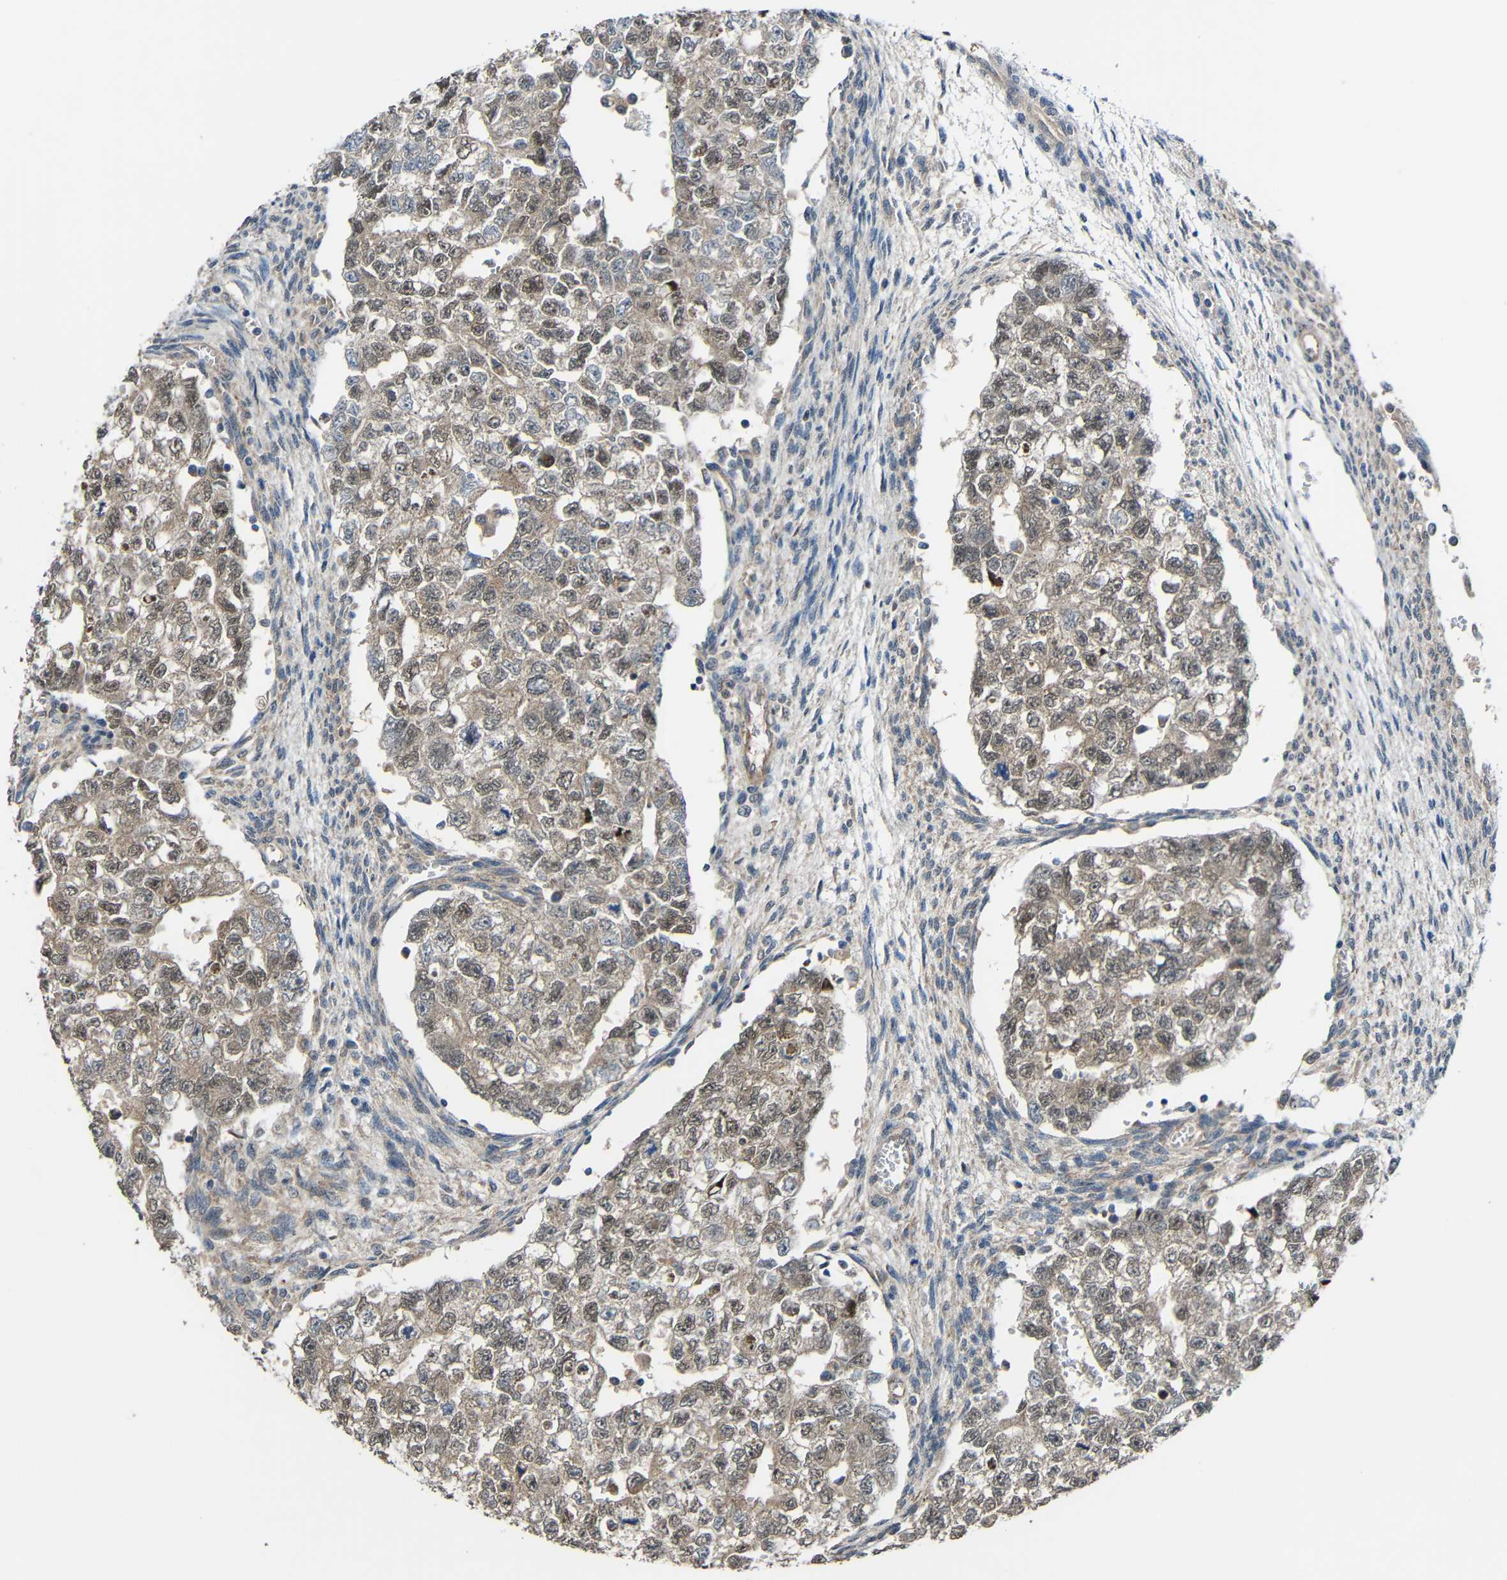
{"staining": {"intensity": "weak", "quantity": ">75%", "location": "cytoplasmic/membranous"}, "tissue": "testis cancer", "cell_type": "Tumor cells", "image_type": "cancer", "snomed": [{"axis": "morphology", "description": "Seminoma, NOS"}, {"axis": "morphology", "description": "Carcinoma, Embryonal, NOS"}, {"axis": "topography", "description": "Testis"}], "caption": "High-magnification brightfield microscopy of testis embryonal carcinoma stained with DAB (3,3'-diaminobenzidine) (brown) and counterstained with hematoxylin (blue). tumor cells exhibit weak cytoplasmic/membranous staining is identified in approximately>75% of cells. The protein is shown in brown color, while the nuclei are stained blue.", "gene": "CHST9", "patient": {"sex": "male", "age": 38}}